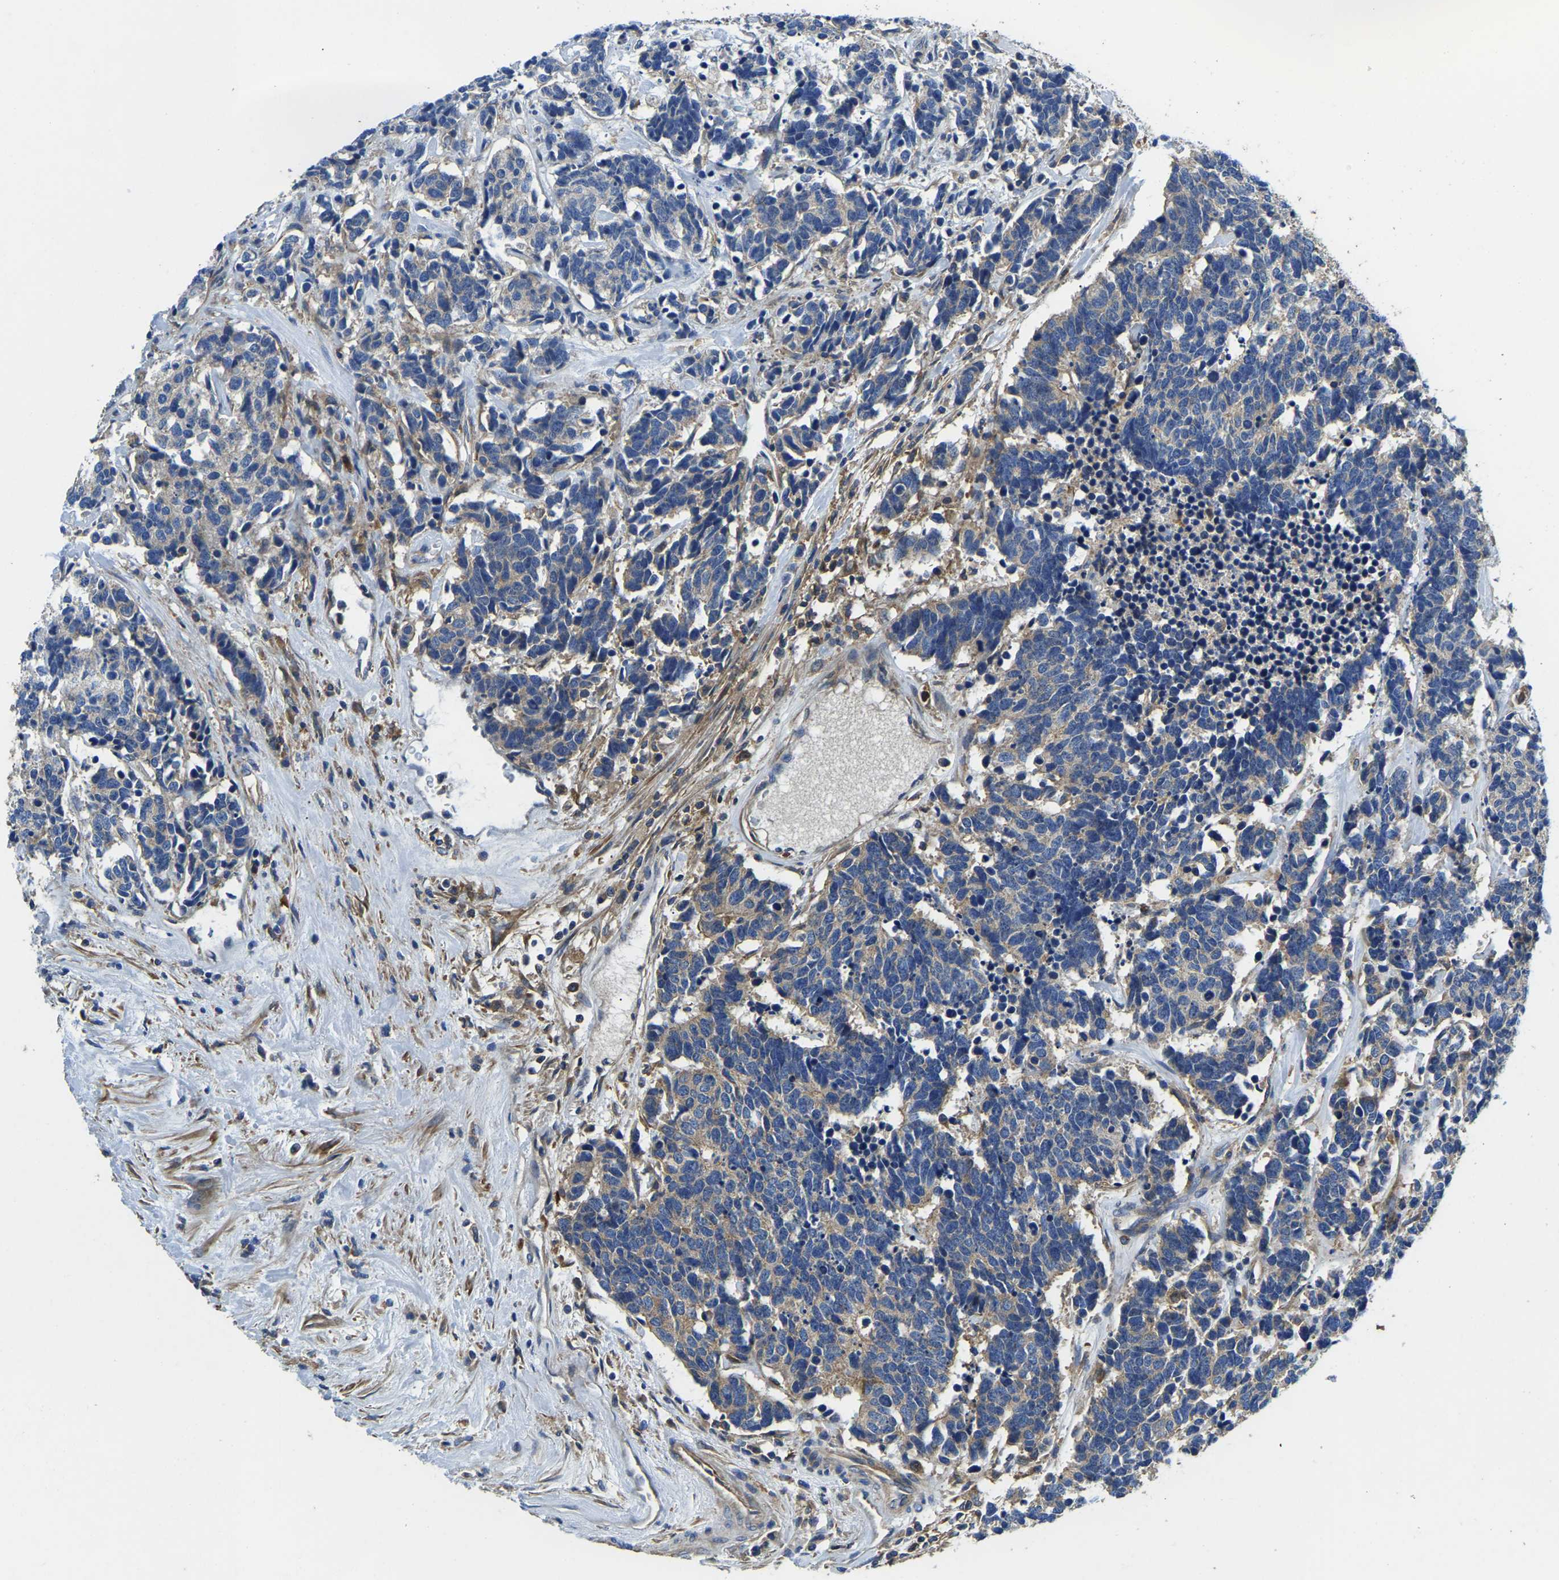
{"staining": {"intensity": "weak", "quantity": "25%-75%", "location": "cytoplasmic/membranous"}, "tissue": "carcinoid", "cell_type": "Tumor cells", "image_type": "cancer", "snomed": [{"axis": "morphology", "description": "Carcinoma, NOS"}, {"axis": "morphology", "description": "Carcinoid, malignant, NOS"}, {"axis": "topography", "description": "Urinary bladder"}], "caption": "Carcinoid stained for a protein (brown) displays weak cytoplasmic/membranous positive staining in about 25%-75% of tumor cells.", "gene": "STAT2", "patient": {"sex": "male", "age": 57}}